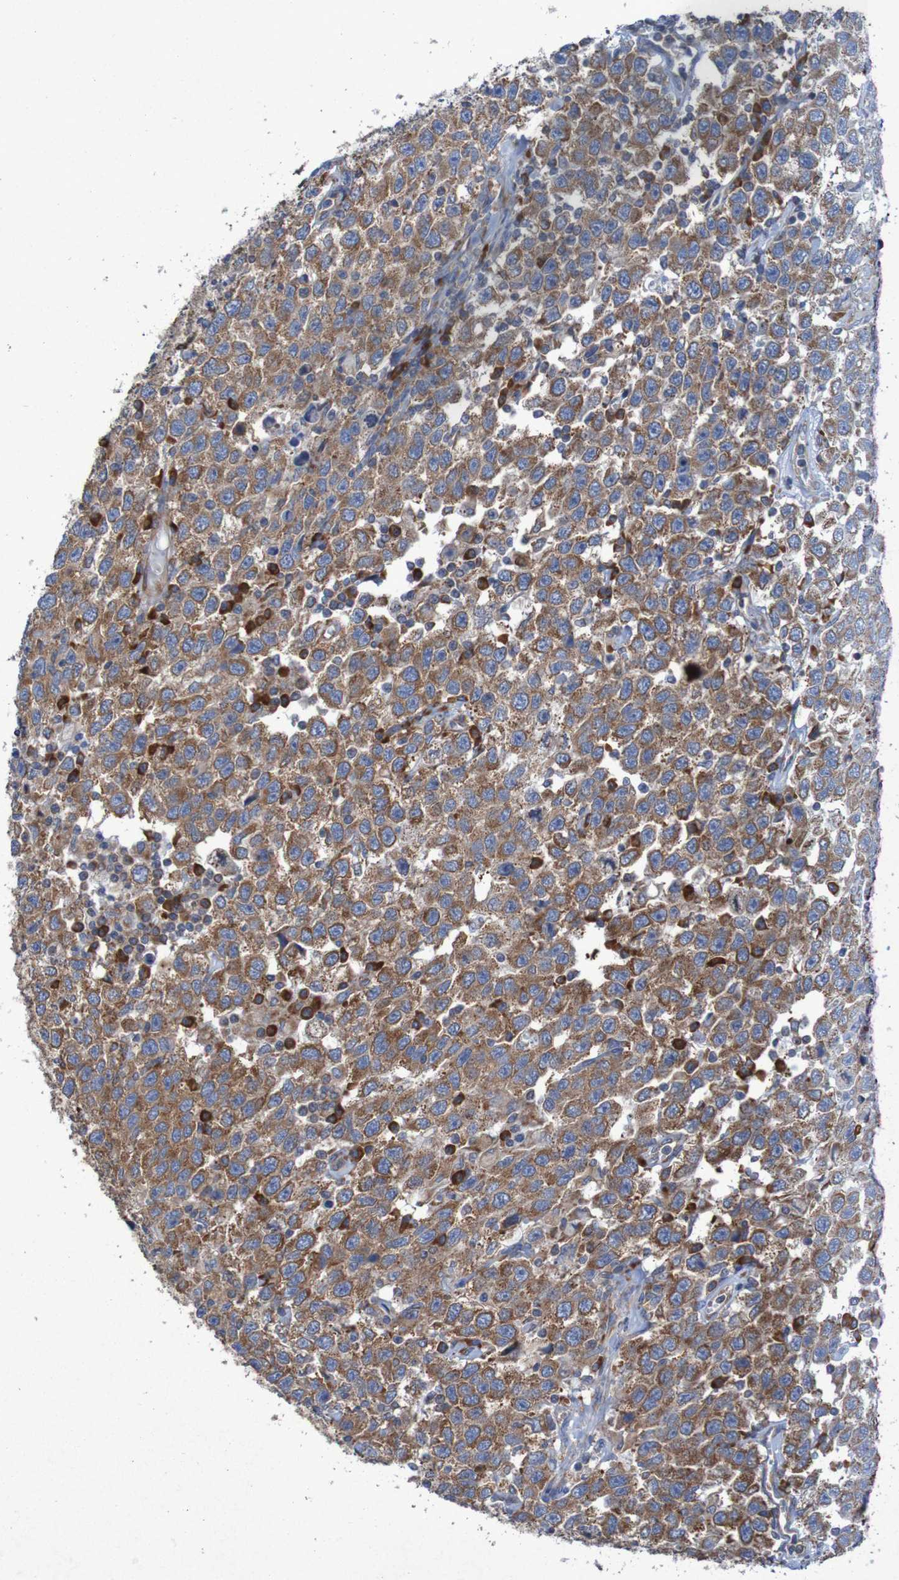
{"staining": {"intensity": "strong", "quantity": ">75%", "location": "cytoplasmic/membranous"}, "tissue": "testis cancer", "cell_type": "Tumor cells", "image_type": "cancer", "snomed": [{"axis": "morphology", "description": "Seminoma, NOS"}, {"axis": "topography", "description": "Testis"}], "caption": "Immunohistochemical staining of testis seminoma displays high levels of strong cytoplasmic/membranous protein expression in about >75% of tumor cells. The protein of interest is shown in brown color, while the nuclei are stained blue.", "gene": "RPL10", "patient": {"sex": "male", "age": 41}}